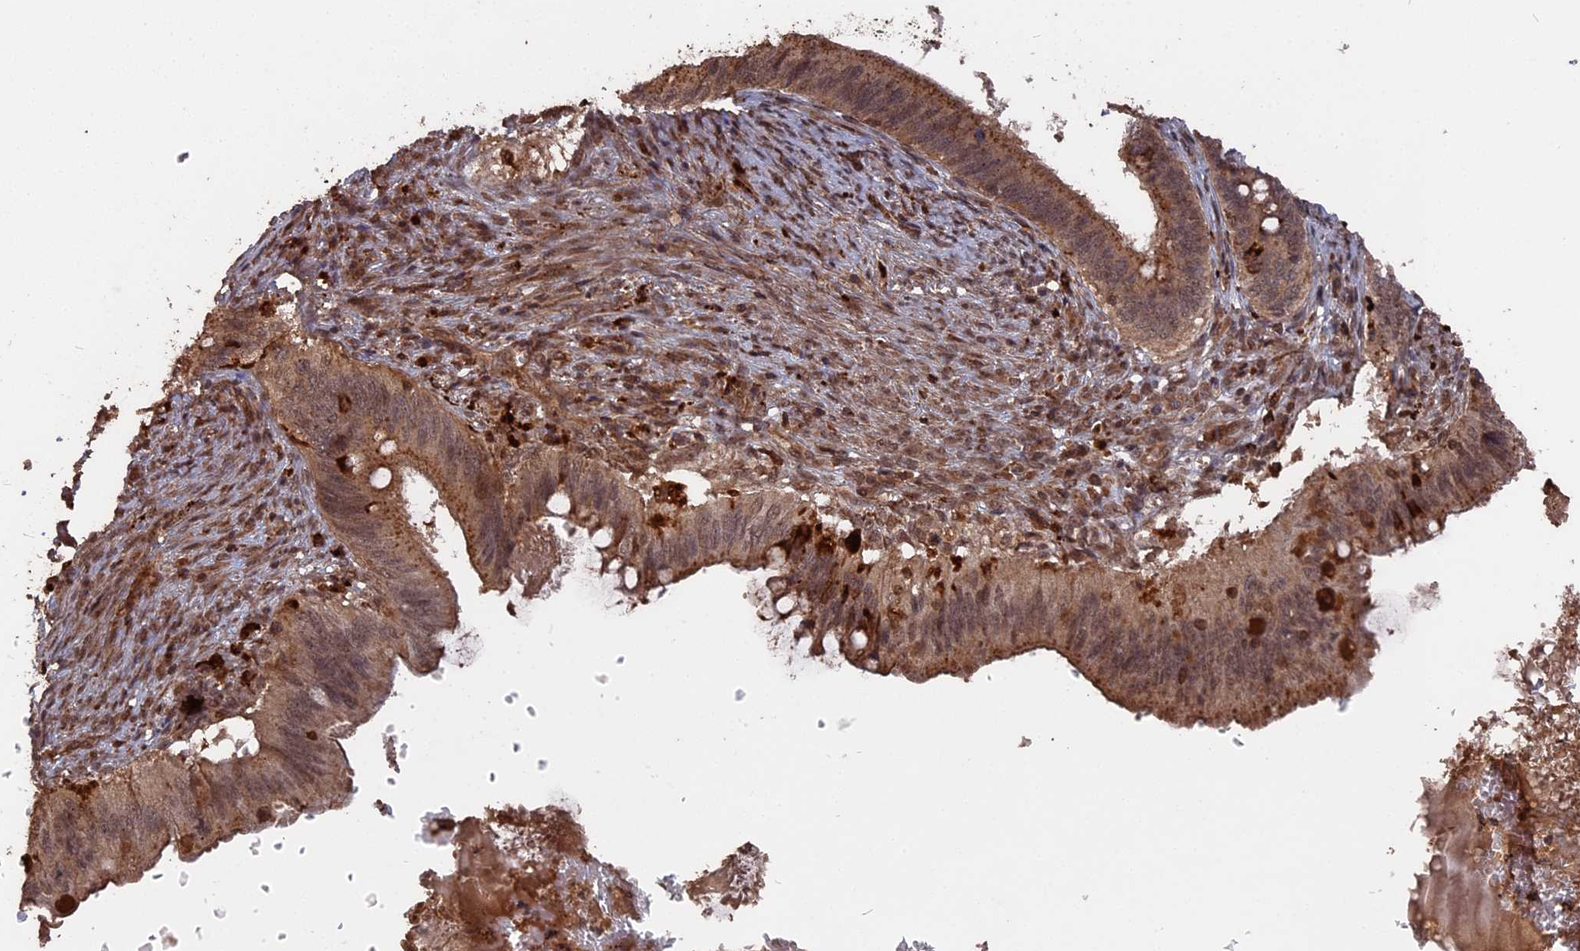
{"staining": {"intensity": "moderate", "quantity": ">75%", "location": "cytoplasmic/membranous,nuclear"}, "tissue": "cervical cancer", "cell_type": "Tumor cells", "image_type": "cancer", "snomed": [{"axis": "morphology", "description": "Adenocarcinoma, NOS"}, {"axis": "topography", "description": "Cervix"}], "caption": "IHC photomicrograph of neoplastic tissue: human cervical cancer (adenocarcinoma) stained using IHC demonstrates medium levels of moderate protein expression localized specifically in the cytoplasmic/membranous and nuclear of tumor cells, appearing as a cytoplasmic/membranous and nuclear brown color.", "gene": "TELO2", "patient": {"sex": "female", "age": 42}}